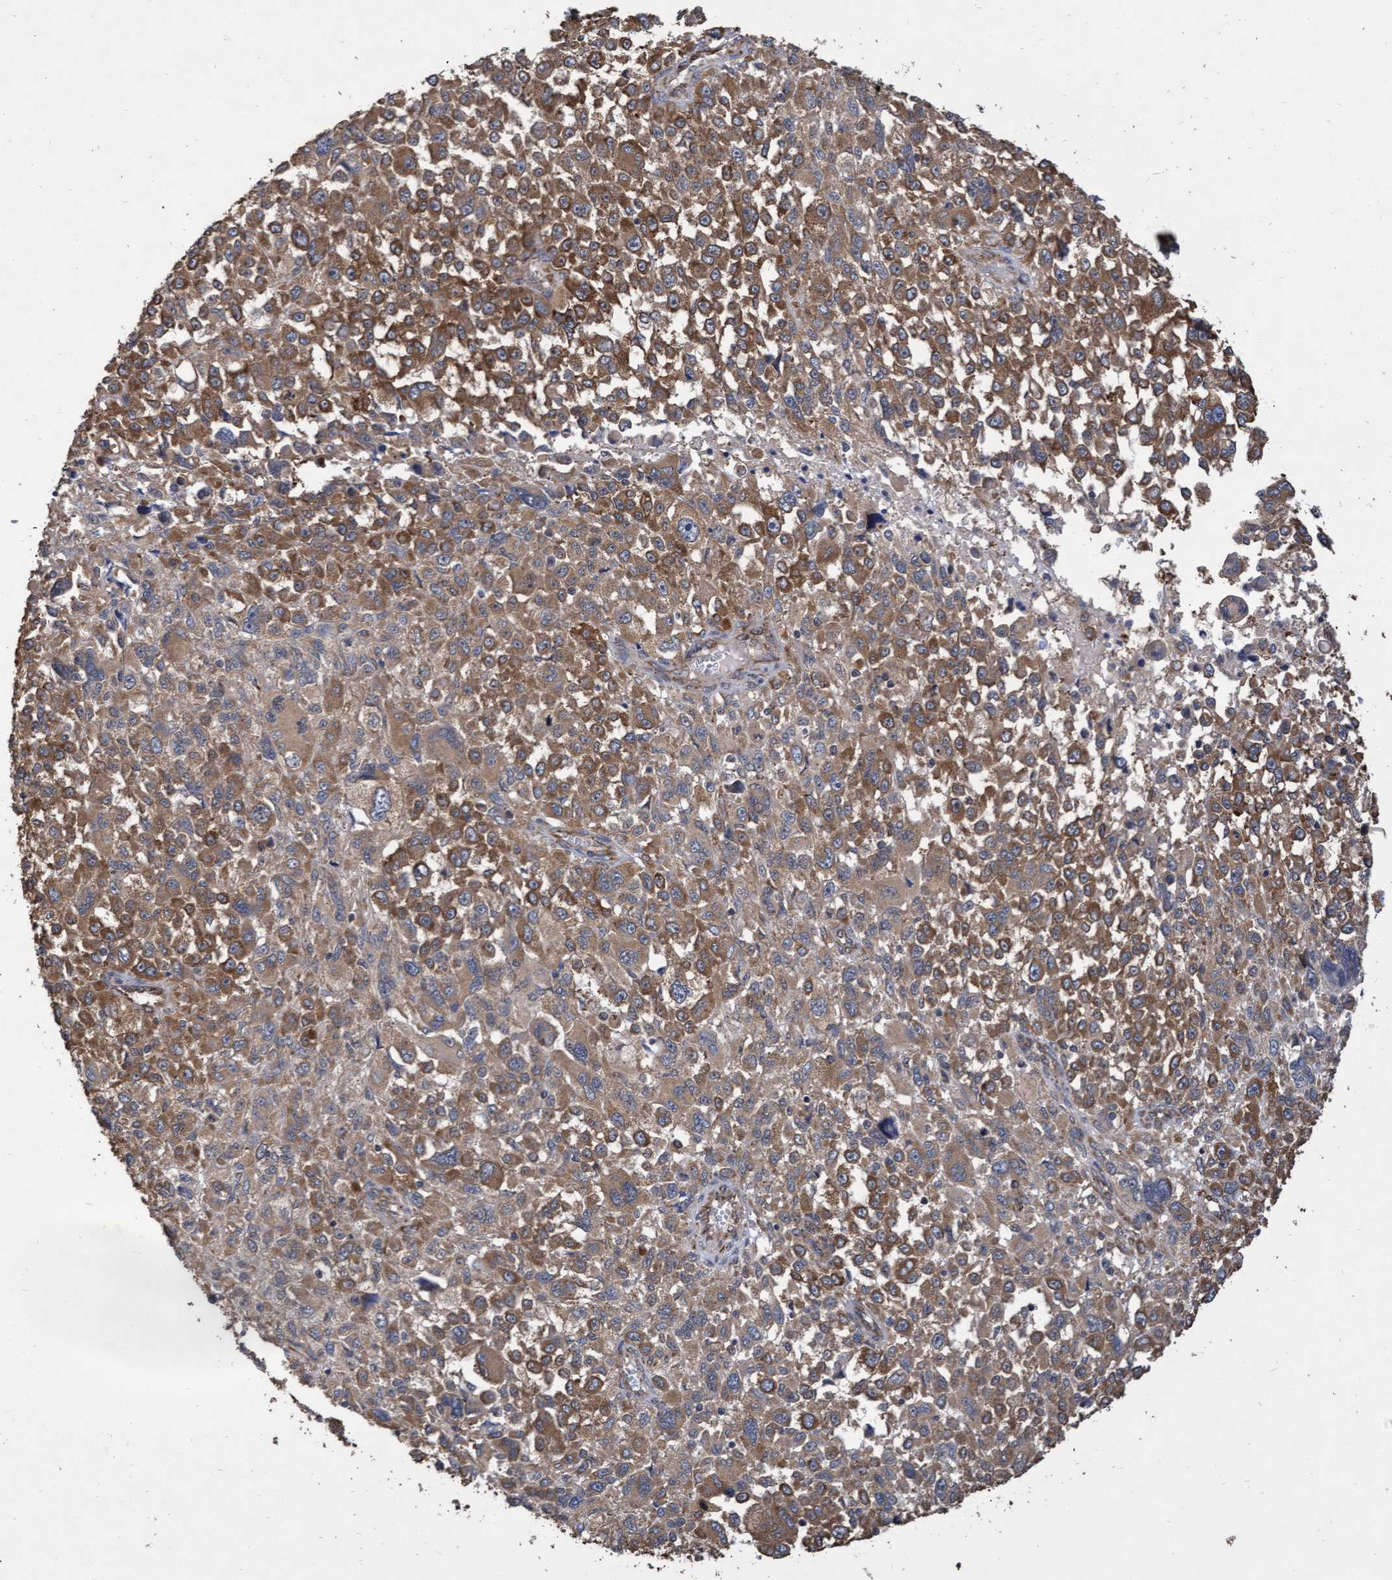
{"staining": {"intensity": "moderate", "quantity": ">75%", "location": "cytoplasmic/membranous"}, "tissue": "melanoma", "cell_type": "Tumor cells", "image_type": "cancer", "snomed": [{"axis": "morphology", "description": "Malignant melanoma, NOS"}, {"axis": "topography", "description": "Skin"}], "caption": "Melanoma stained with a protein marker demonstrates moderate staining in tumor cells.", "gene": "ABCF2", "patient": {"sex": "female", "age": 55}}